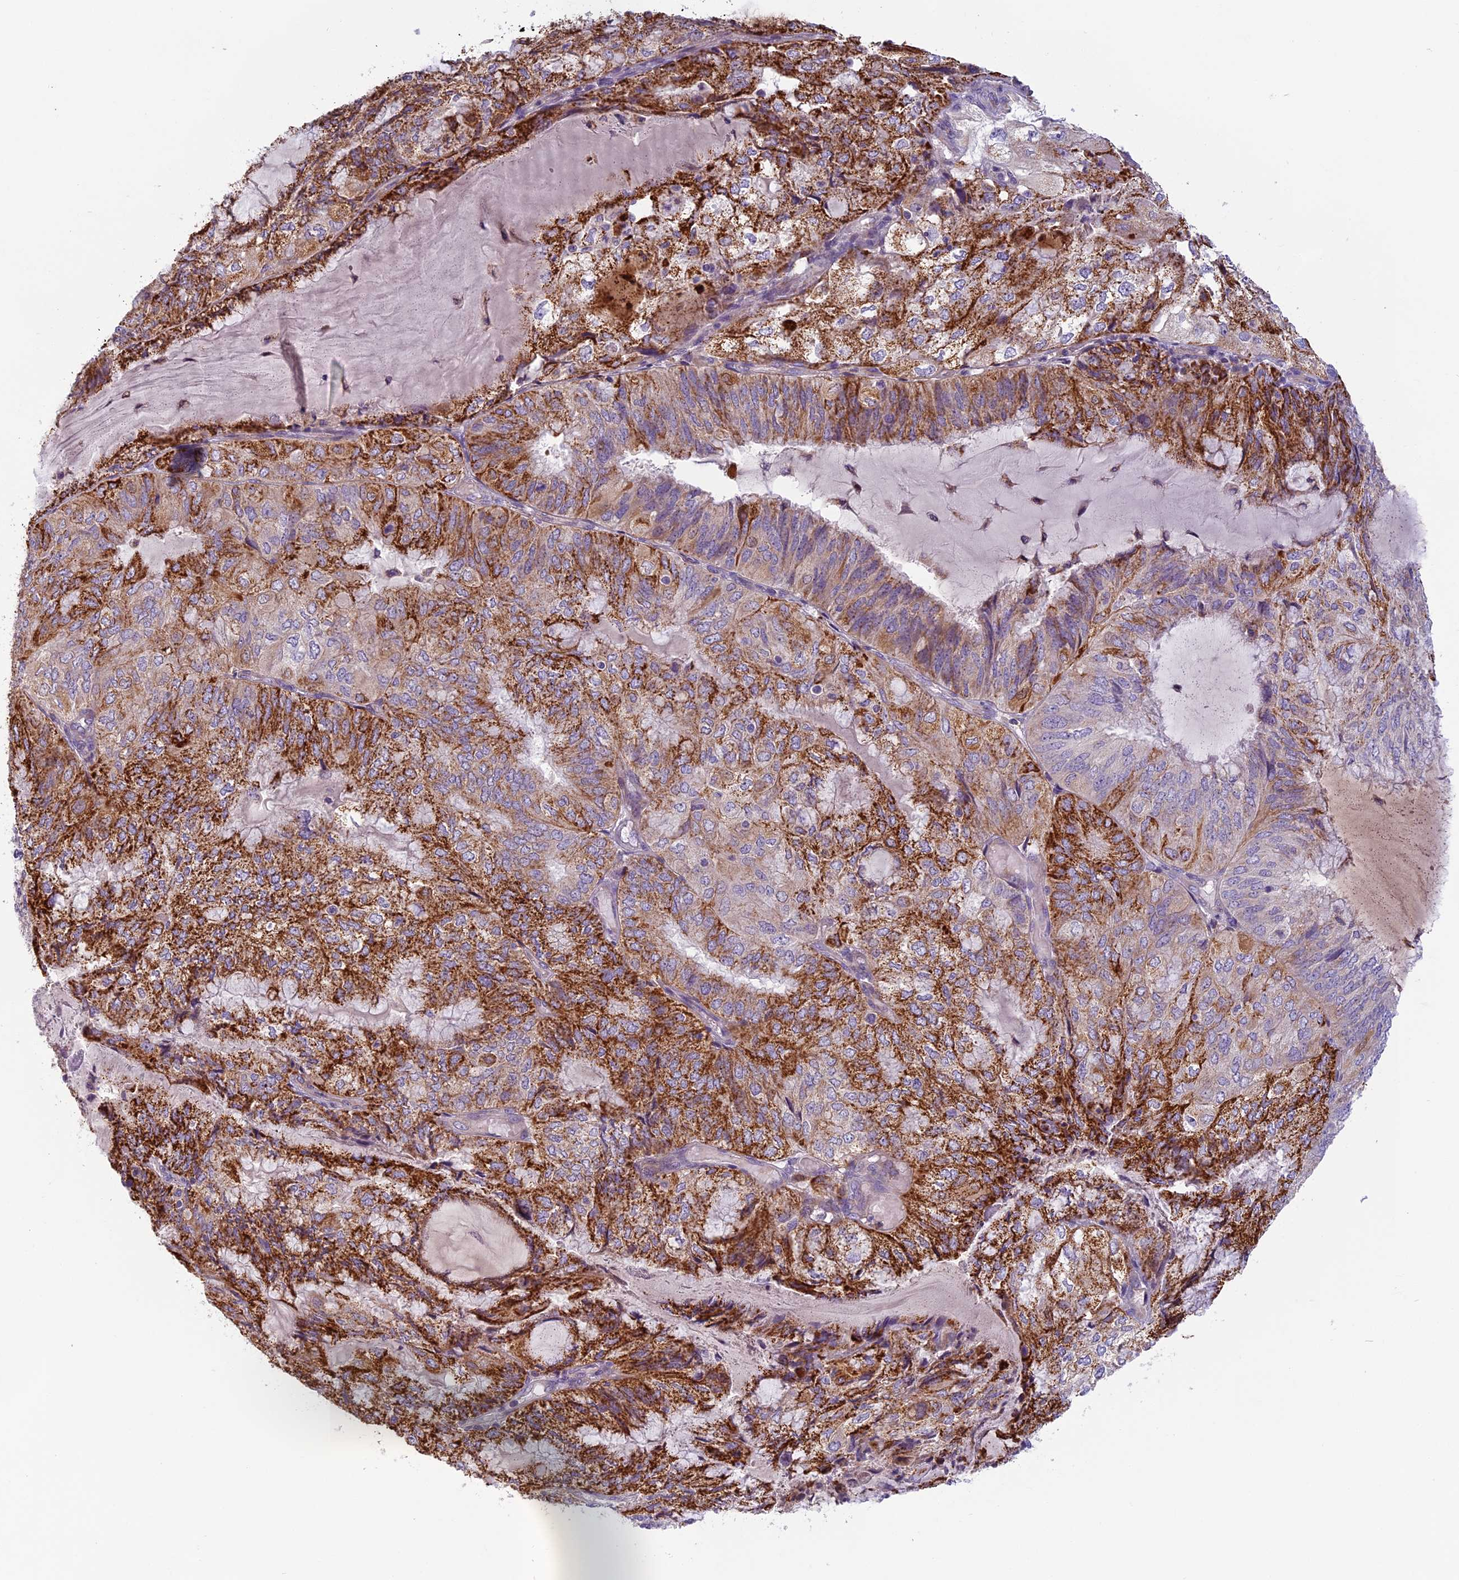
{"staining": {"intensity": "moderate", "quantity": ">75%", "location": "cytoplasmic/membranous"}, "tissue": "endometrial cancer", "cell_type": "Tumor cells", "image_type": "cancer", "snomed": [{"axis": "morphology", "description": "Adenocarcinoma, NOS"}, {"axis": "topography", "description": "Endometrium"}], "caption": "IHC (DAB) staining of endometrial cancer displays moderate cytoplasmic/membranous protein expression in approximately >75% of tumor cells.", "gene": "SEMA7A", "patient": {"sex": "female", "age": 81}}